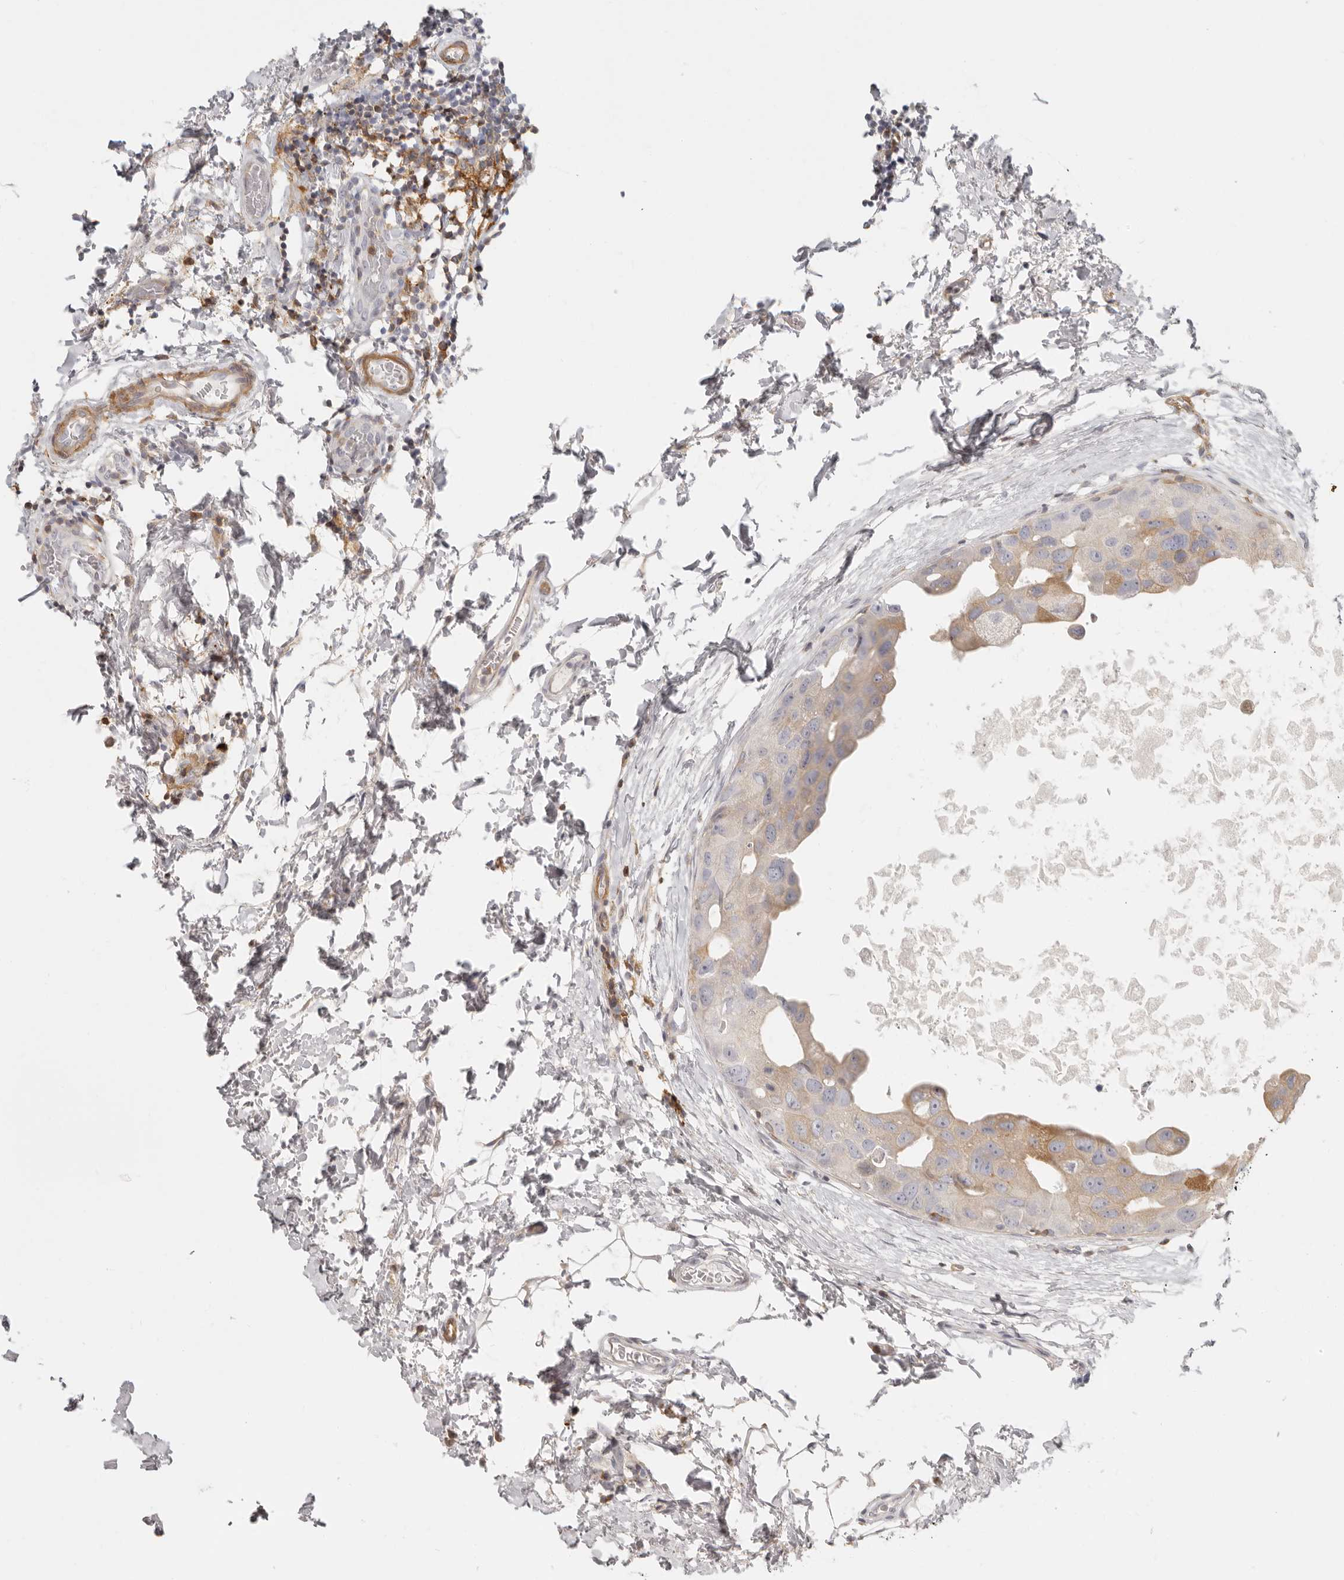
{"staining": {"intensity": "weak", "quantity": "25%-75%", "location": "cytoplasmic/membranous"}, "tissue": "breast cancer", "cell_type": "Tumor cells", "image_type": "cancer", "snomed": [{"axis": "morphology", "description": "Duct carcinoma"}, {"axis": "topography", "description": "Breast"}], "caption": "Tumor cells exhibit weak cytoplasmic/membranous staining in approximately 25%-75% of cells in breast infiltrating ductal carcinoma. (Brightfield microscopy of DAB IHC at high magnification).", "gene": "NIBAN1", "patient": {"sex": "female", "age": 62}}